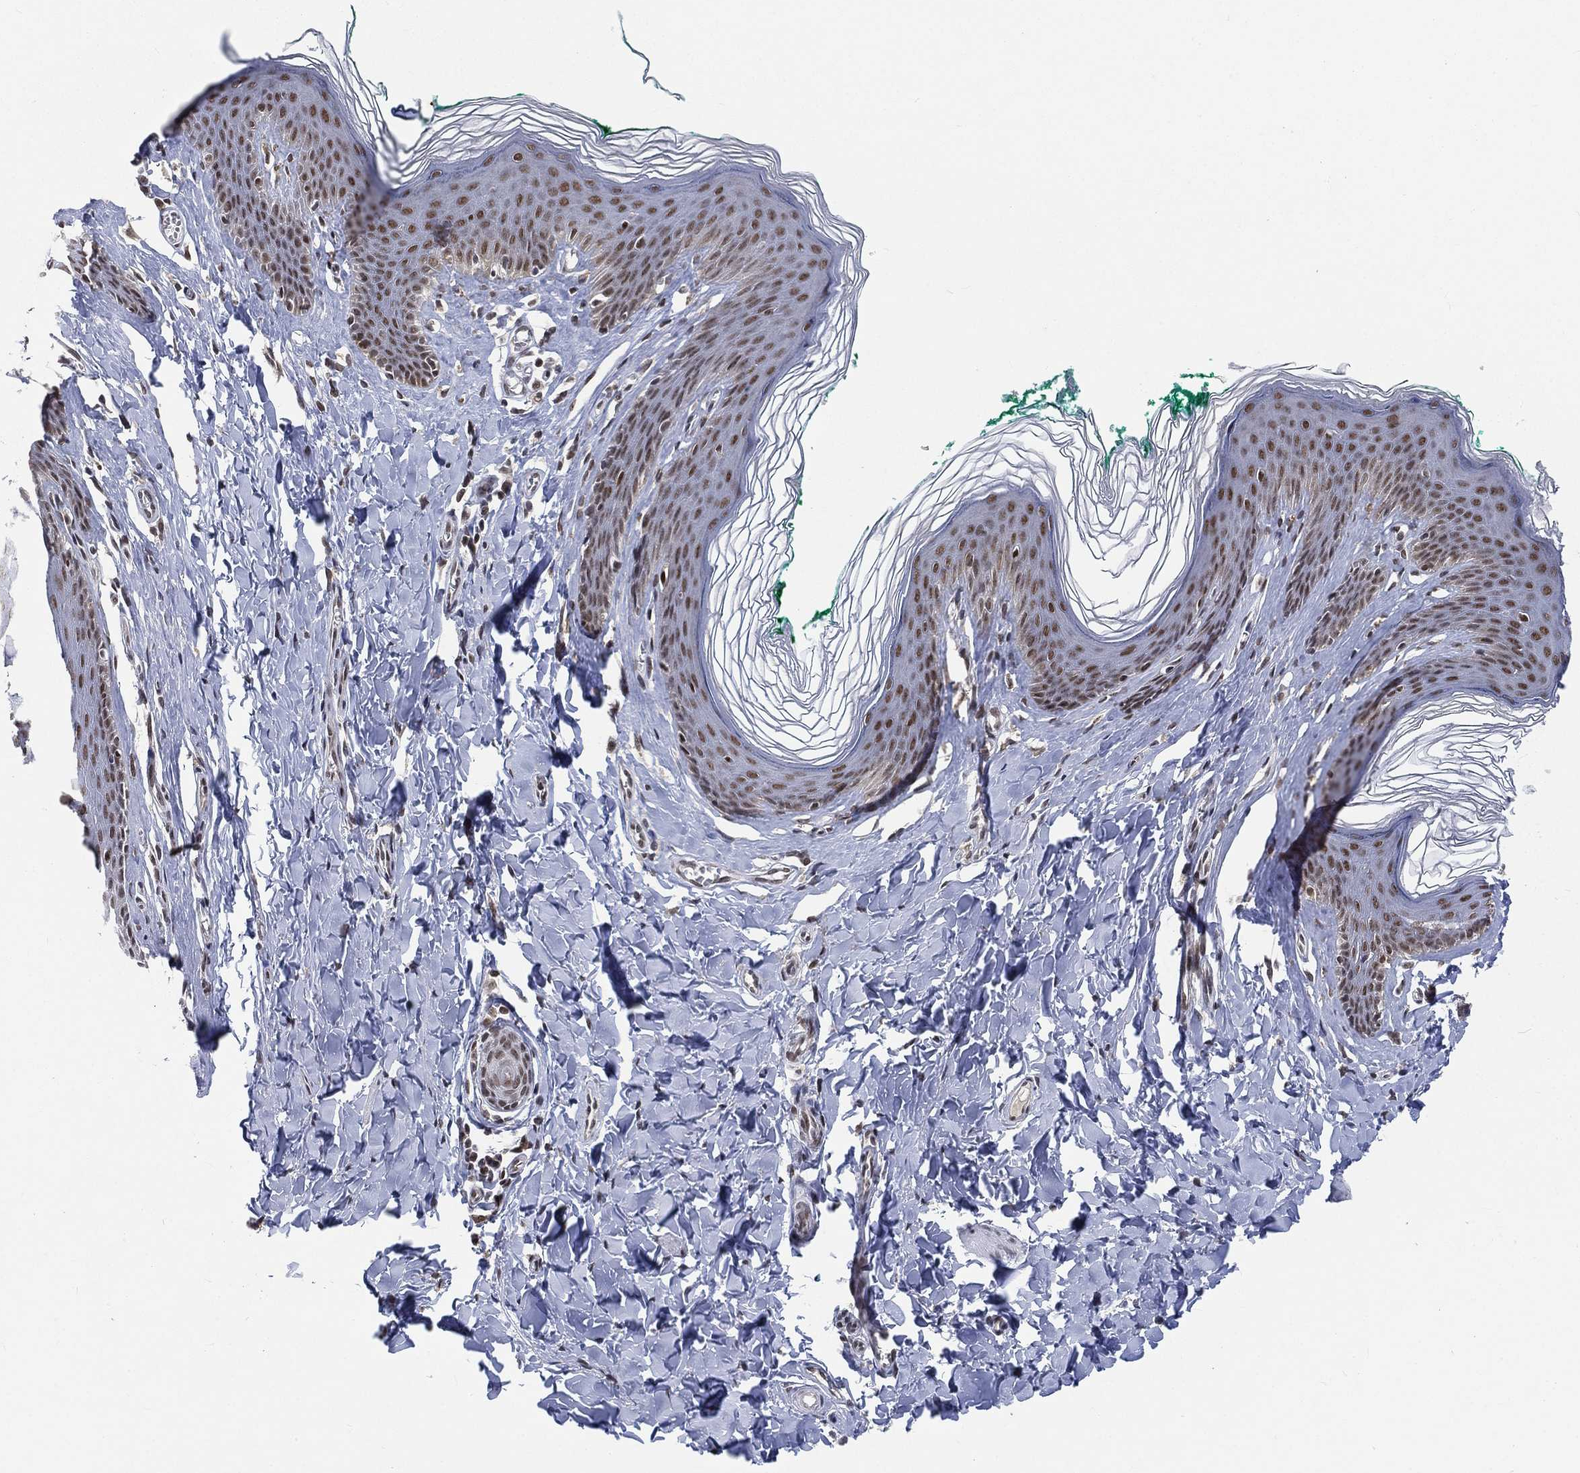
{"staining": {"intensity": "moderate", "quantity": ">75%", "location": "nuclear"}, "tissue": "skin", "cell_type": "Epidermal cells", "image_type": "normal", "snomed": [{"axis": "morphology", "description": "Normal tissue, NOS"}, {"axis": "topography", "description": "Vulva"}], "caption": "DAB (3,3'-diaminobenzidine) immunohistochemical staining of unremarkable human skin demonstrates moderate nuclear protein positivity in about >75% of epidermal cells. Immunohistochemistry (ihc) stains the protein in brown and the nuclei are stained blue.", "gene": "YLPM1", "patient": {"sex": "female", "age": 66}}